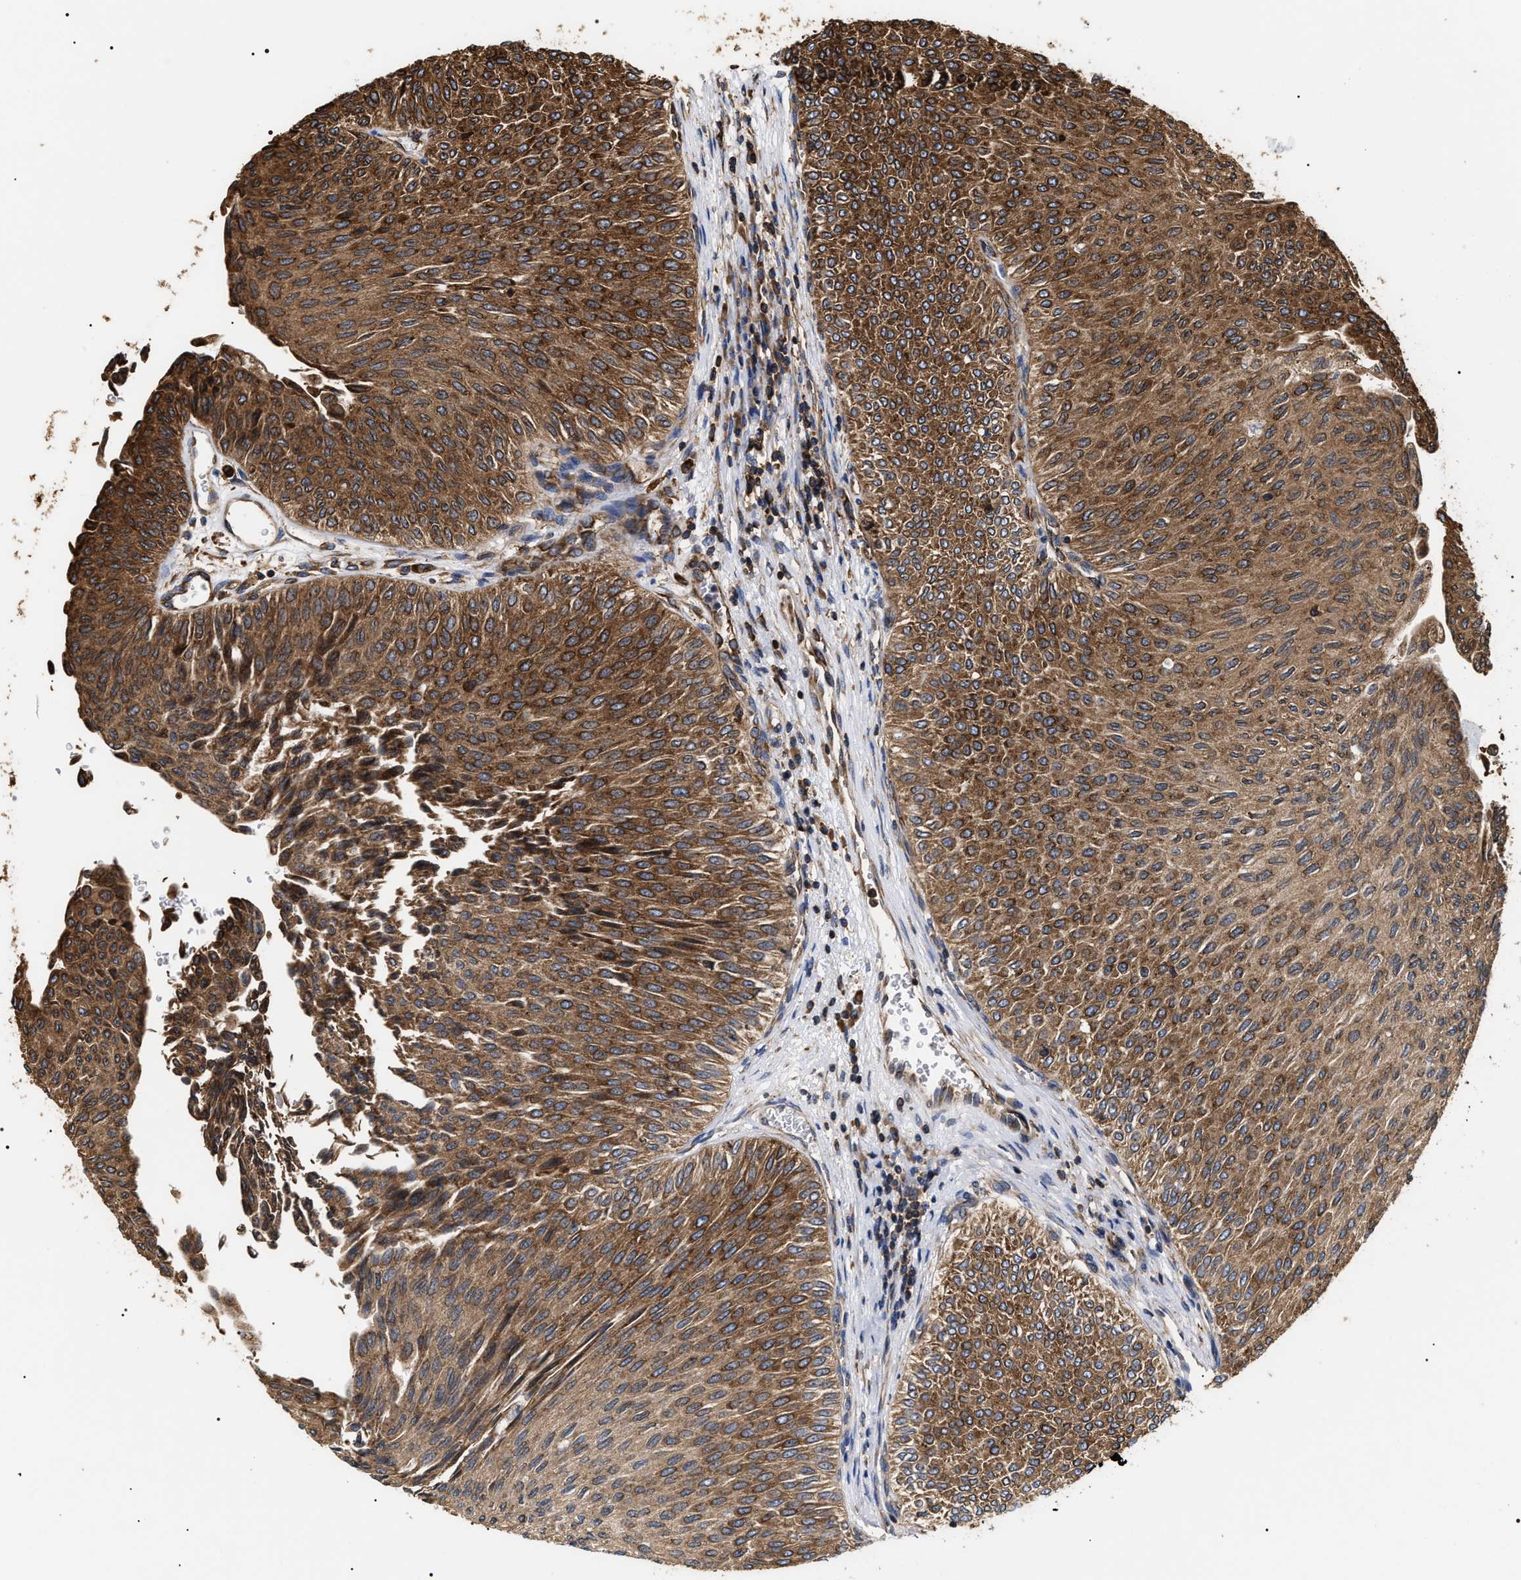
{"staining": {"intensity": "moderate", "quantity": ">75%", "location": "cytoplasmic/membranous"}, "tissue": "urothelial cancer", "cell_type": "Tumor cells", "image_type": "cancer", "snomed": [{"axis": "morphology", "description": "Urothelial carcinoma, Low grade"}, {"axis": "topography", "description": "Urinary bladder"}], "caption": "A medium amount of moderate cytoplasmic/membranous expression is seen in approximately >75% of tumor cells in urothelial cancer tissue.", "gene": "SERBP1", "patient": {"sex": "male", "age": 78}}